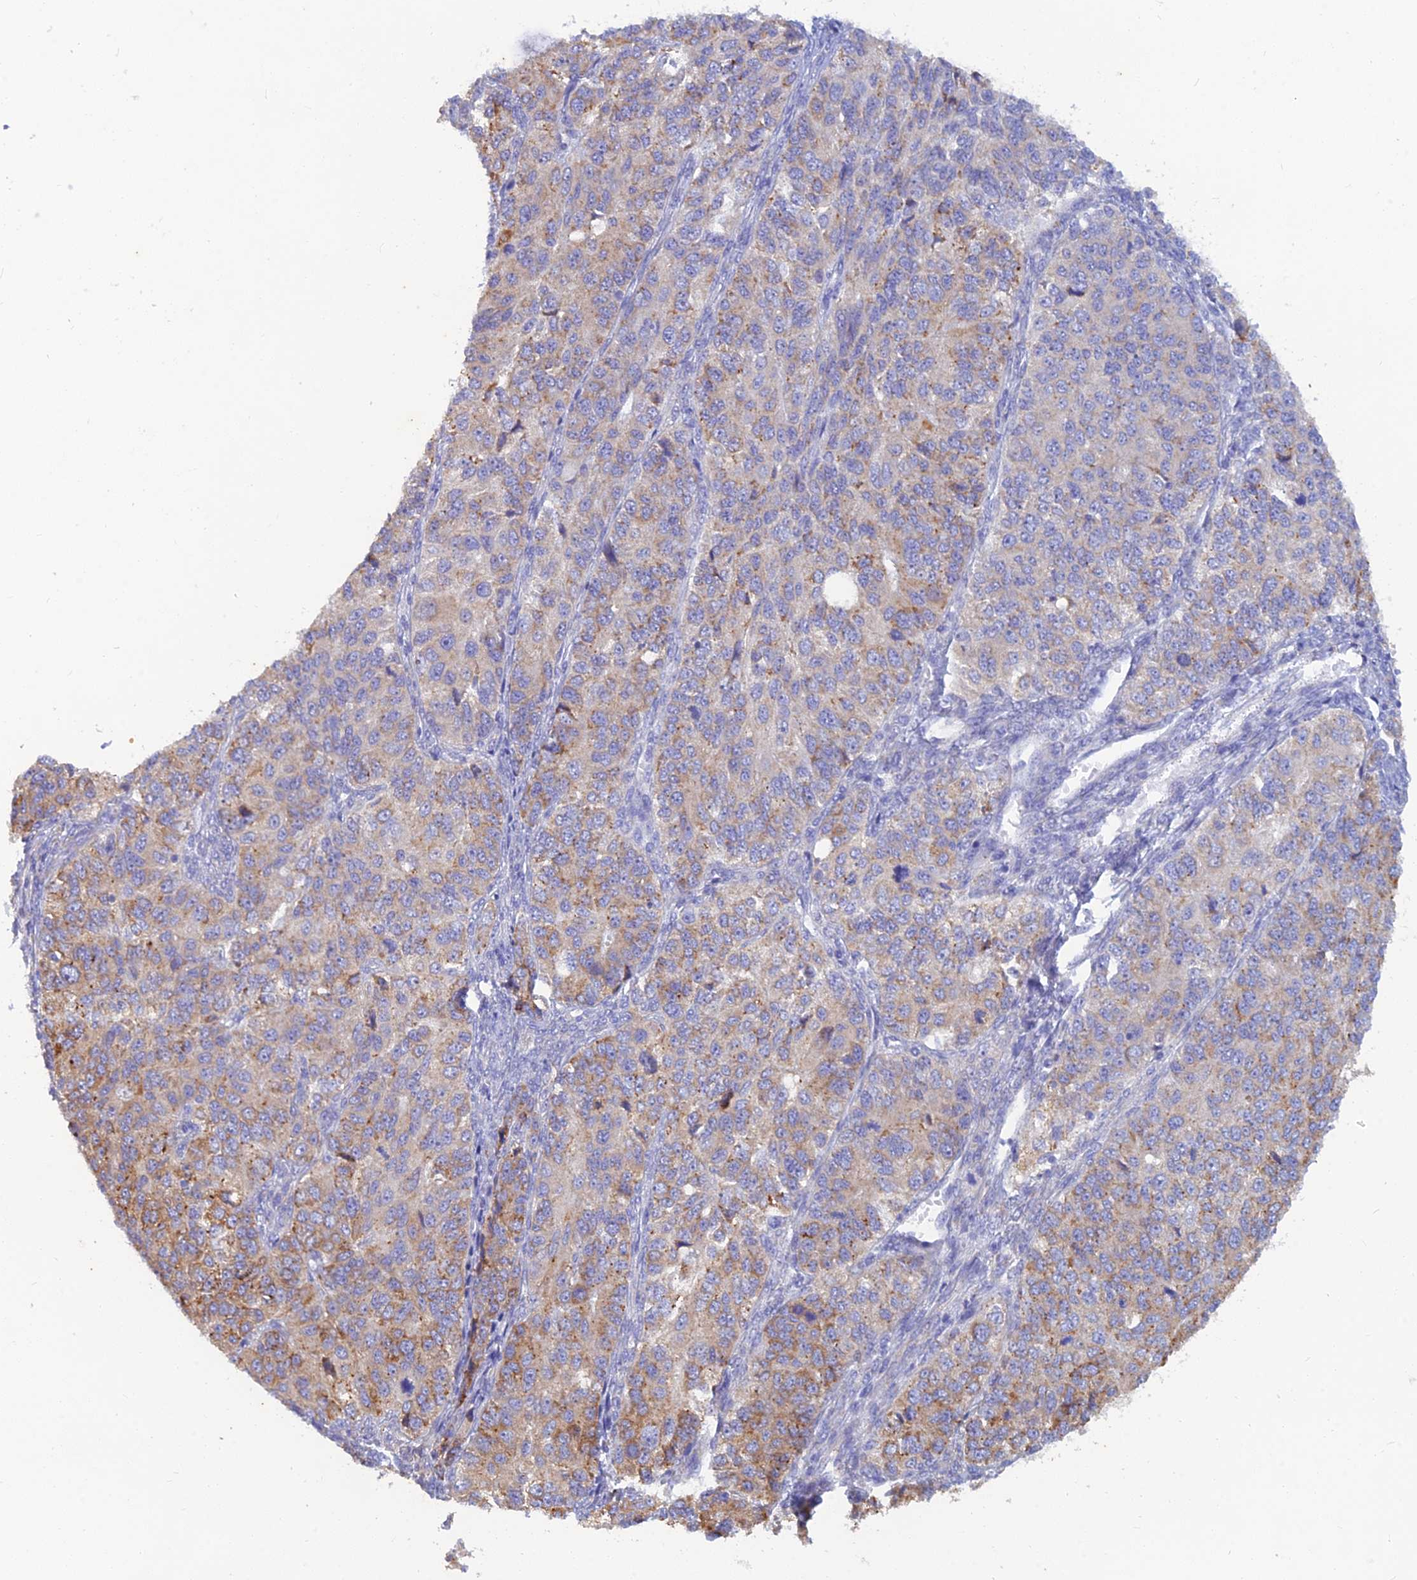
{"staining": {"intensity": "moderate", "quantity": "<25%", "location": "cytoplasmic/membranous"}, "tissue": "ovarian cancer", "cell_type": "Tumor cells", "image_type": "cancer", "snomed": [{"axis": "morphology", "description": "Carcinoma, endometroid"}, {"axis": "topography", "description": "Ovary"}], "caption": "Protein expression by immunohistochemistry (IHC) reveals moderate cytoplasmic/membranous positivity in approximately <25% of tumor cells in ovarian cancer (endometroid carcinoma). (brown staining indicates protein expression, while blue staining denotes nuclei).", "gene": "WDR35", "patient": {"sex": "female", "age": 51}}